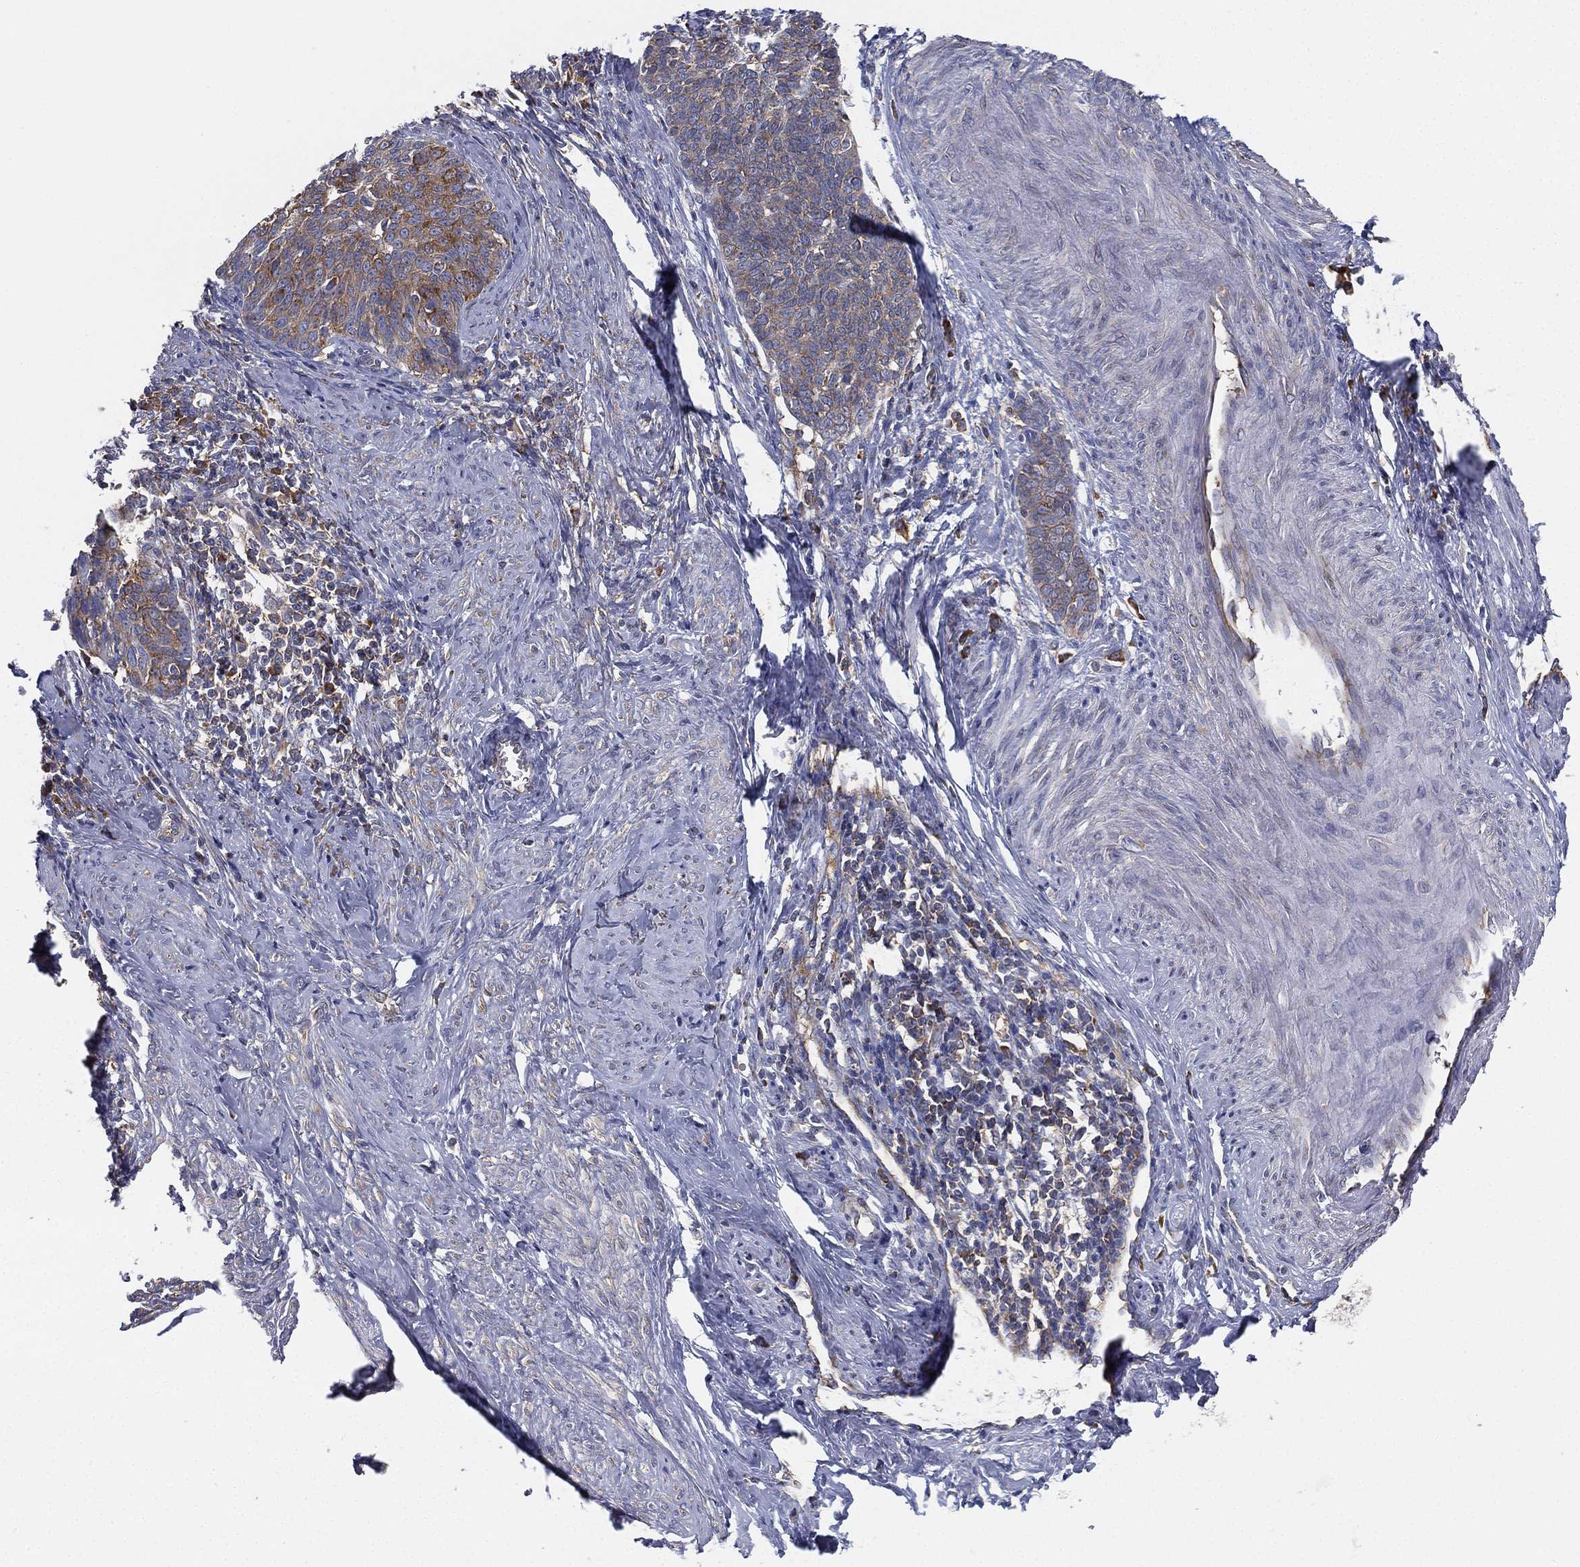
{"staining": {"intensity": "moderate", "quantity": "<25%", "location": "cytoplasmic/membranous"}, "tissue": "cervical cancer", "cell_type": "Tumor cells", "image_type": "cancer", "snomed": [{"axis": "morphology", "description": "Normal tissue, NOS"}, {"axis": "morphology", "description": "Squamous cell carcinoma, NOS"}, {"axis": "topography", "description": "Cervix"}], "caption": "A photomicrograph of human cervical cancer (squamous cell carcinoma) stained for a protein shows moderate cytoplasmic/membranous brown staining in tumor cells.", "gene": "FARSA", "patient": {"sex": "female", "age": 39}}